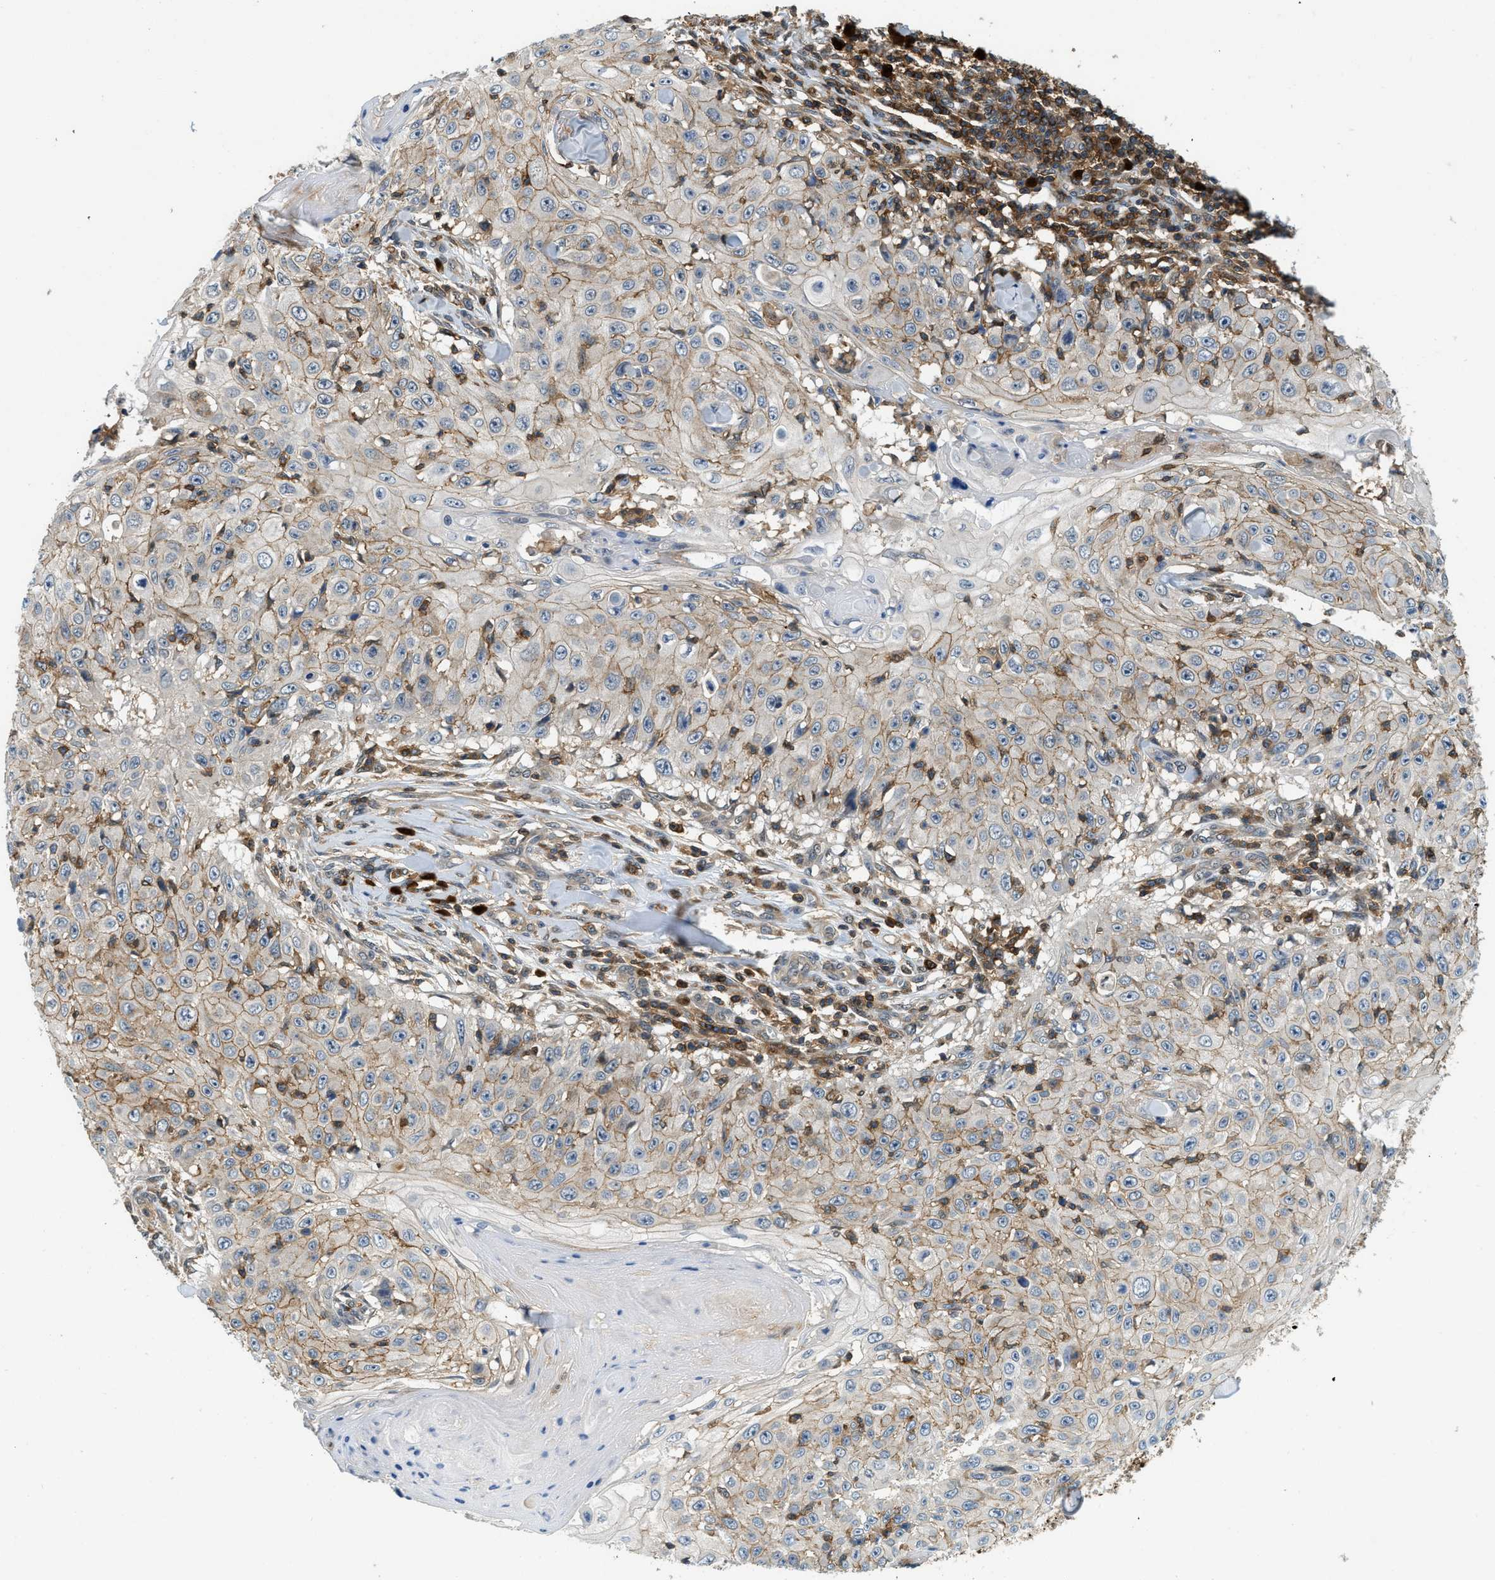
{"staining": {"intensity": "moderate", "quantity": "25%-75%", "location": "cytoplasmic/membranous"}, "tissue": "skin cancer", "cell_type": "Tumor cells", "image_type": "cancer", "snomed": [{"axis": "morphology", "description": "Squamous cell carcinoma, NOS"}, {"axis": "topography", "description": "Skin"}], "caption": "Human skin cancer (squamous cell carcinoma) stained for a protein (brown) demonstrates moderate cytoplasmic/membranous positive positivity in about 25%-75% of tumor cells.", "gene": "GMPPB", "patient": {"sex": "male", "age": 86}}